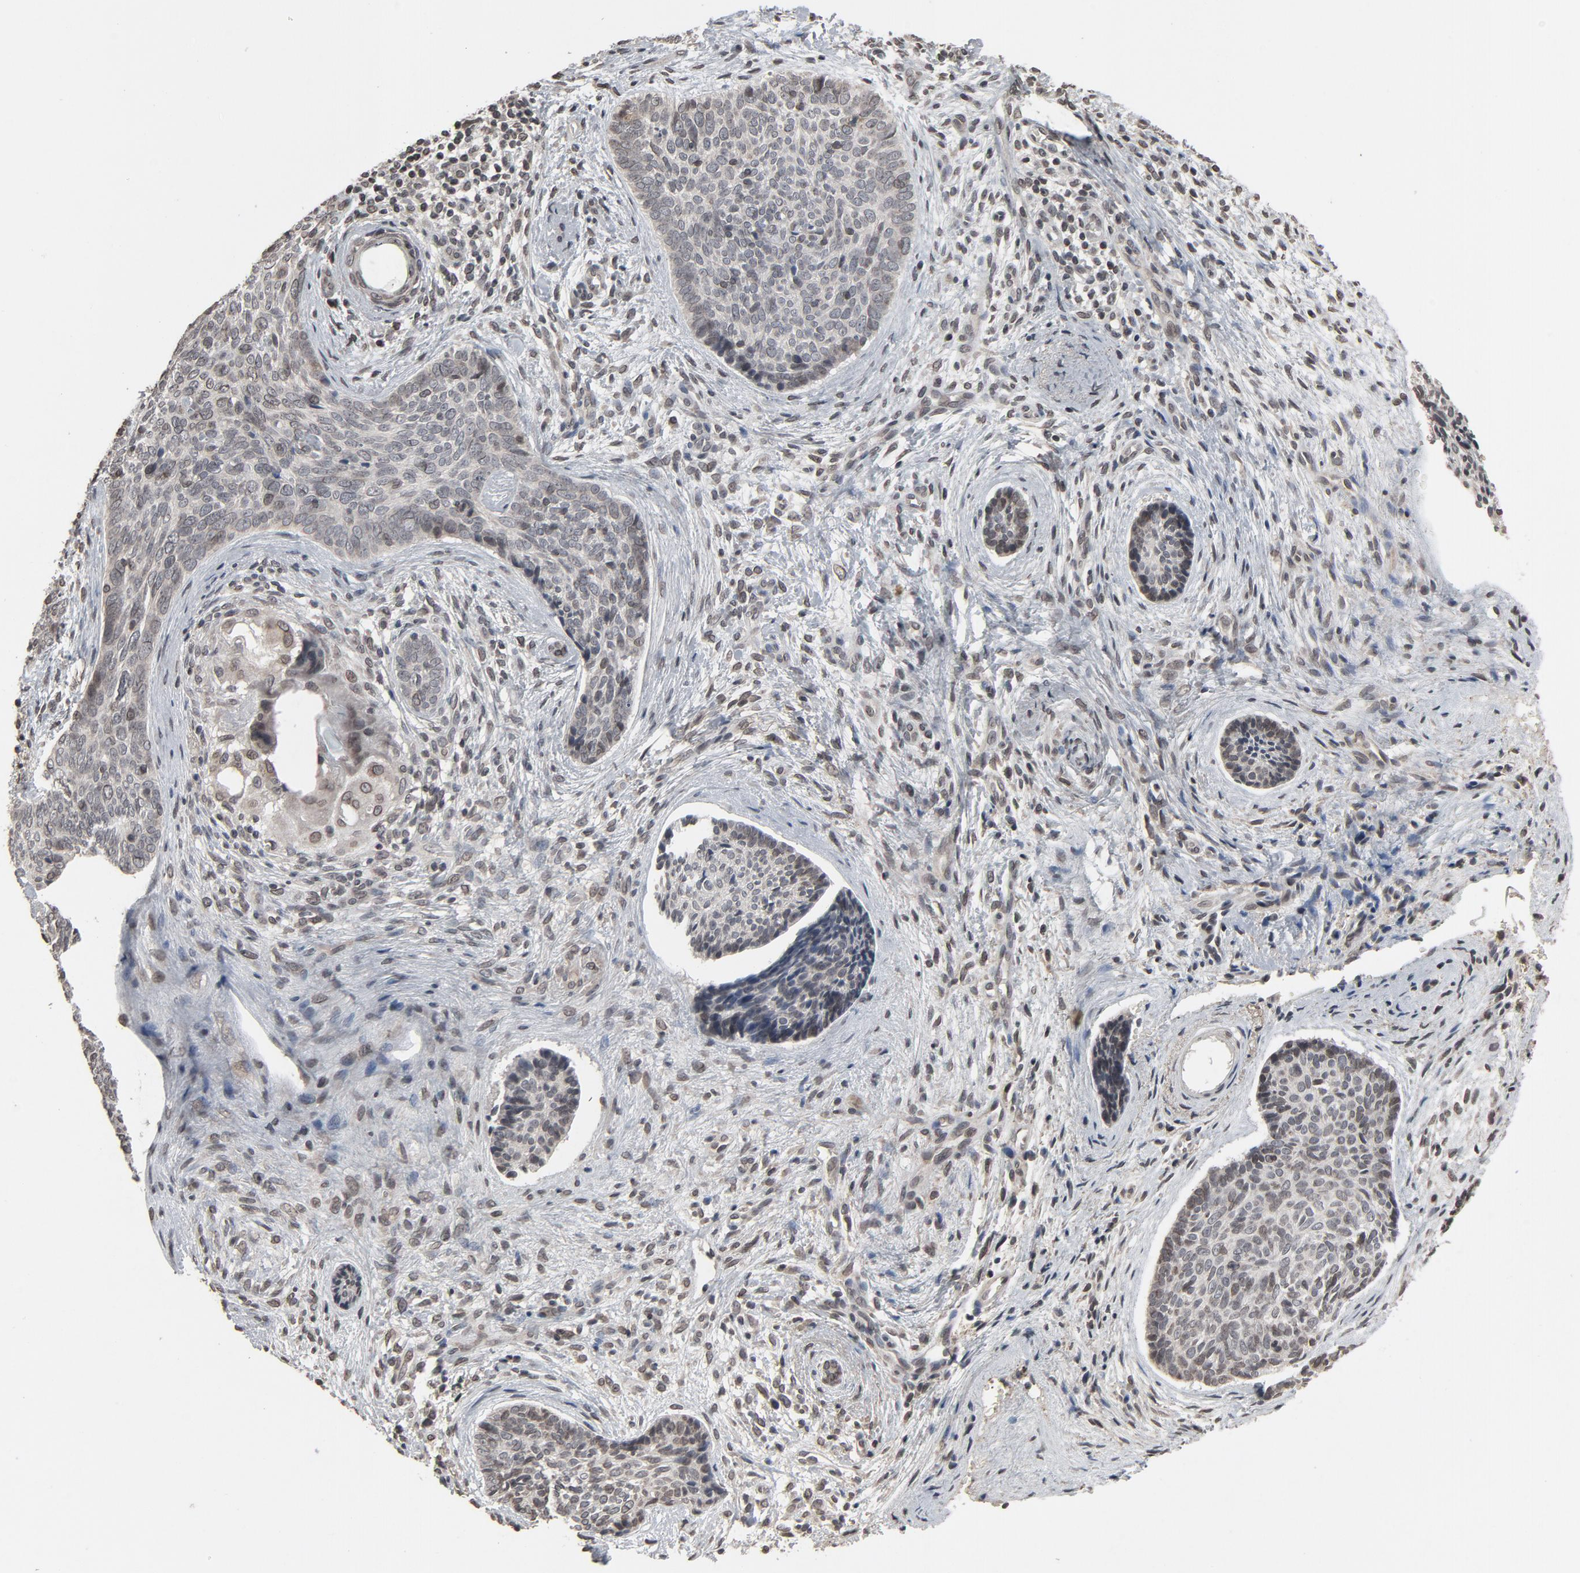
{"staining": {"intensity": "weak", "quantity": "<25%", "location": "nuclear"}, "tissue": "skin cancer", "cell_type": "Tumor cells", "image_type": "cancer", "snomed": [{"axis": "morphology", "description": "Normal tissue, NOS"}, {"axis": "morphology", "description": "Basal cell carcinoma"}, {"axis": "topography", "description": "Skin"}], "caption": "A micrograph of skin basal cell carcinoma stained for a protein exhibits no brown staining in tumor cells. (DAB (3,3'-diaminobenzidine) immunohistochemistry, high magnification).", "gene": "POM121", "patient": {"sex": "female", "age": 57}}